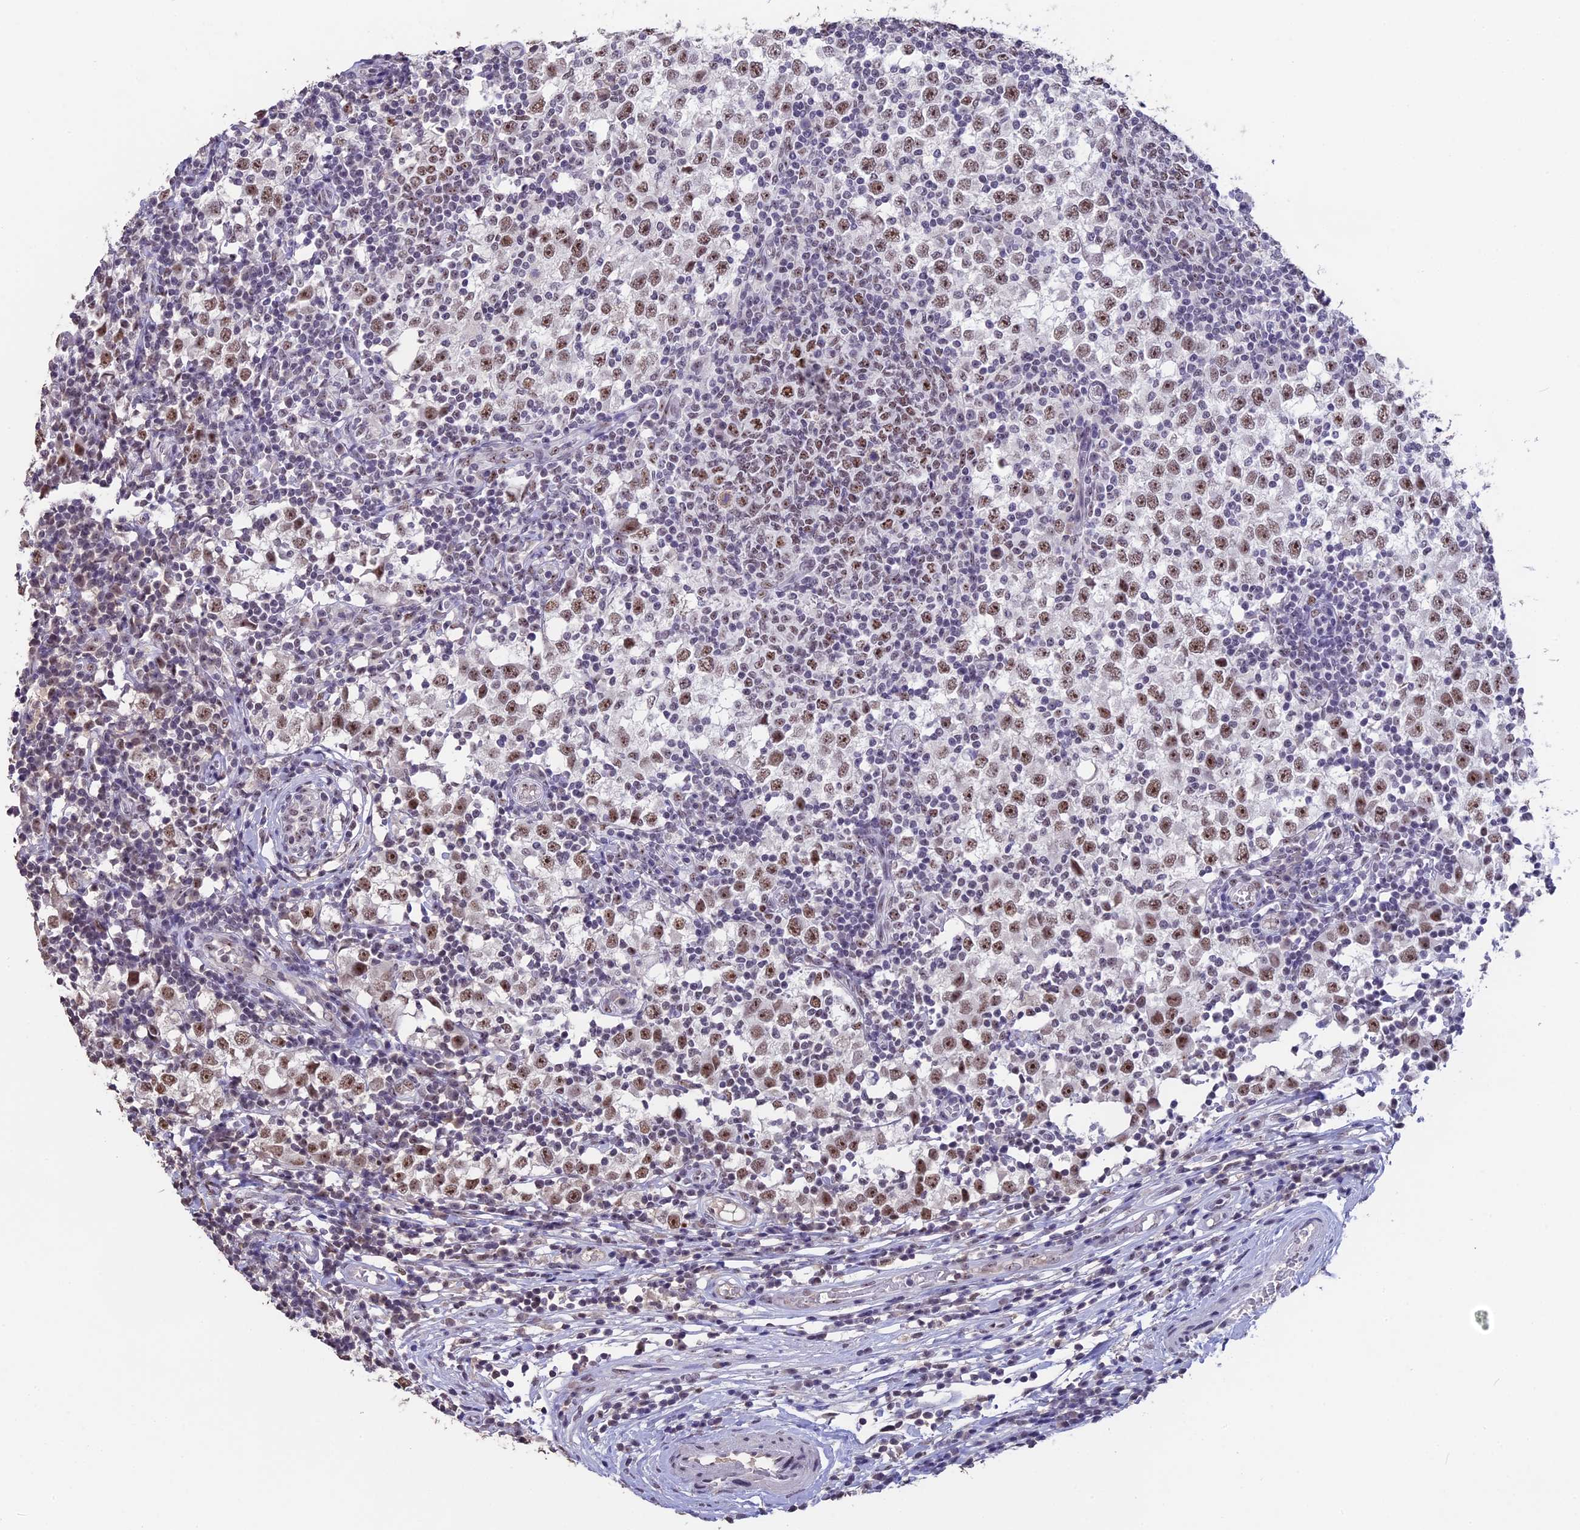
{"staining": {"intensity": "moderate", "quantity": "25%-75%", "location": "nuclear"}, "tissue": "testis cancer", "cell_type": "Tumor cells", "image_type": "cancer", "snomed": [{"axis": "morphology", "description": "Seminoma, NOS"}, {"axis": "topography", "description": "Testis"}], "caption": "Testis cancer stained with a protein marker demonstrates moderate staining in tumor cells.", "gene": "SETD2", "patient": {"sex": "male", "age": 65}}